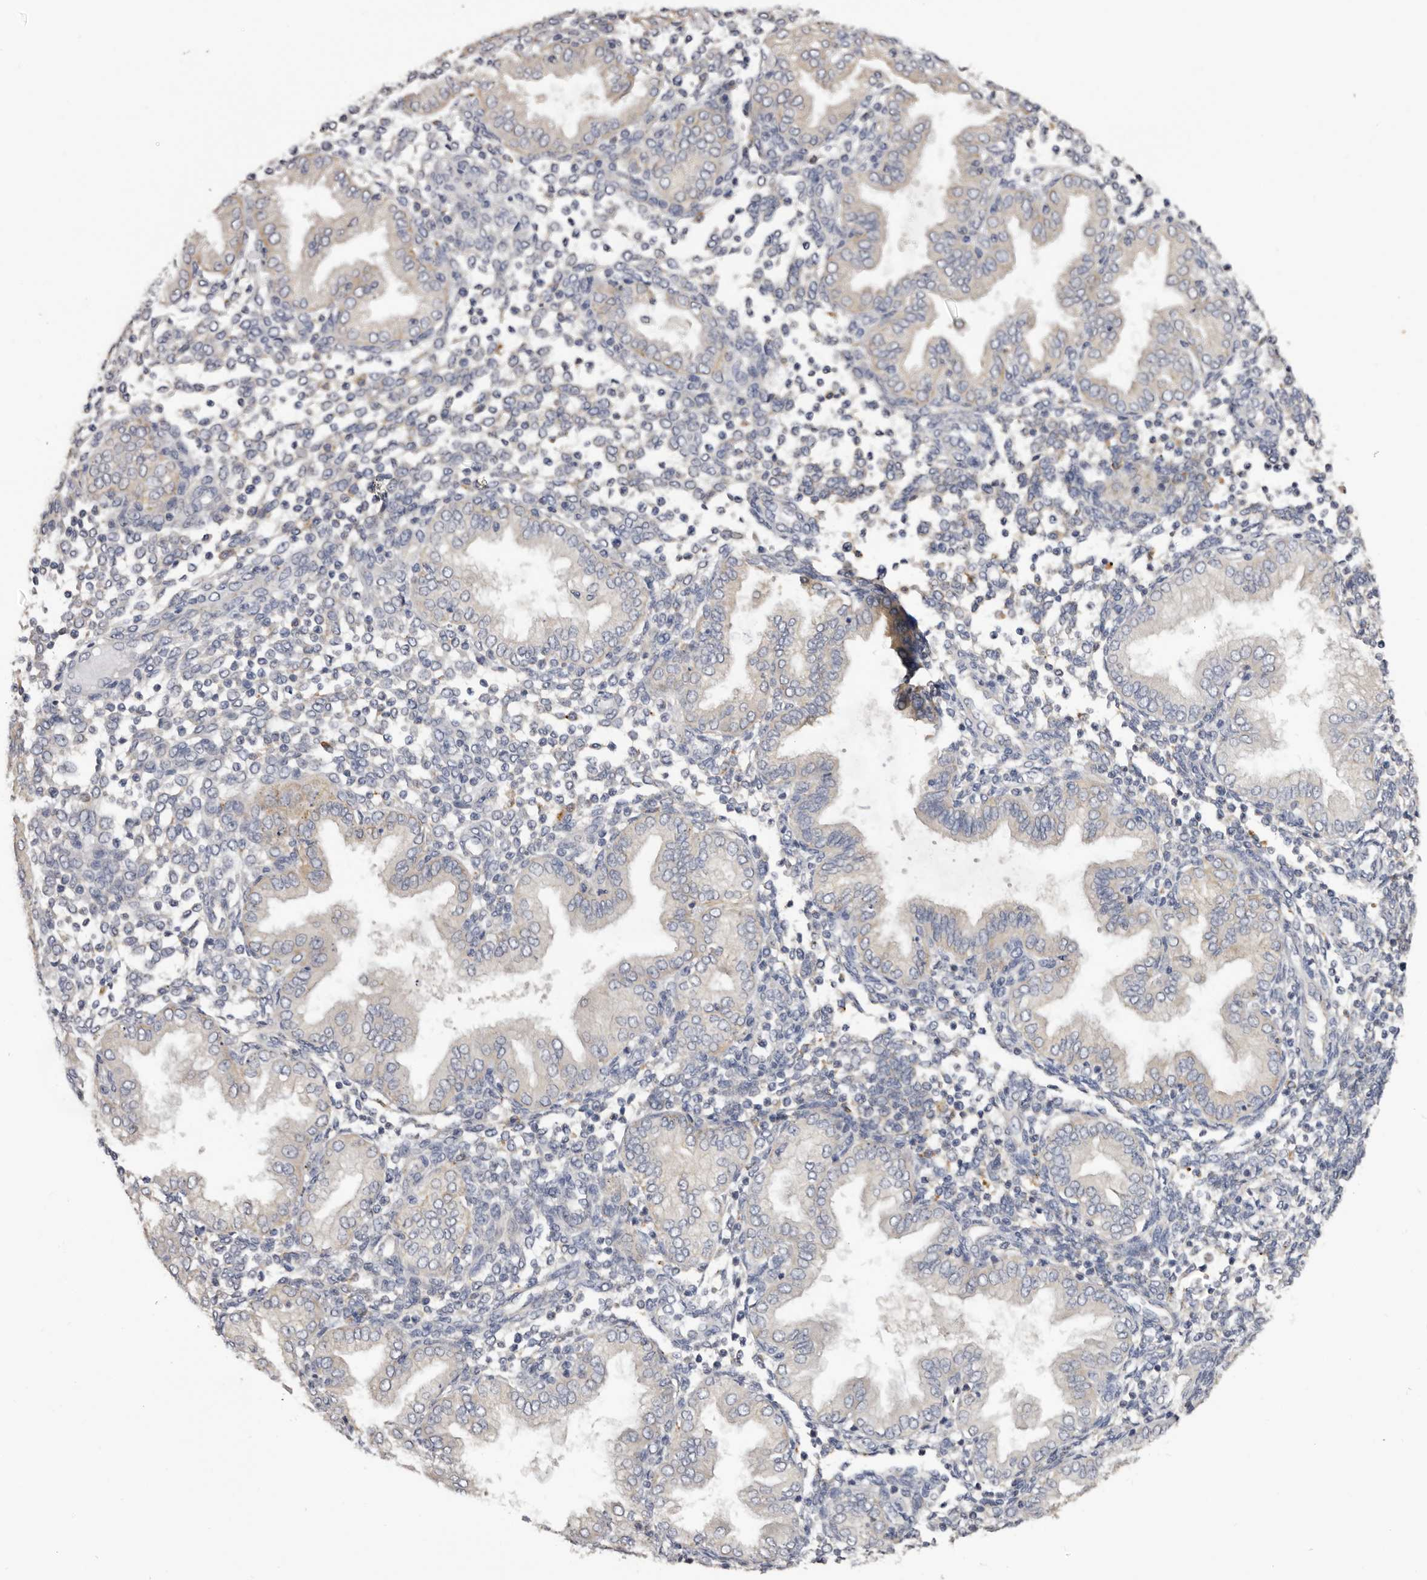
{"staining": {"intensity": "negative", "quantity": "none", "location": "none"}, "tissue": "endometrium", "cell_type": "Cells in endometrial stroma", "image_type": "normal", "snomed": [{"axis": "morphology", "description": "Normal tissue, NOS"}, {"axis": "topography", "description": "Endometrium"}], "caption": "Human endometrium stained for a protein using immunohistochemistry (IHC) shows no expression in cells in endometrial stroma.", "gene": "DAP", "patient": {"sex": "female", "age": 53}}